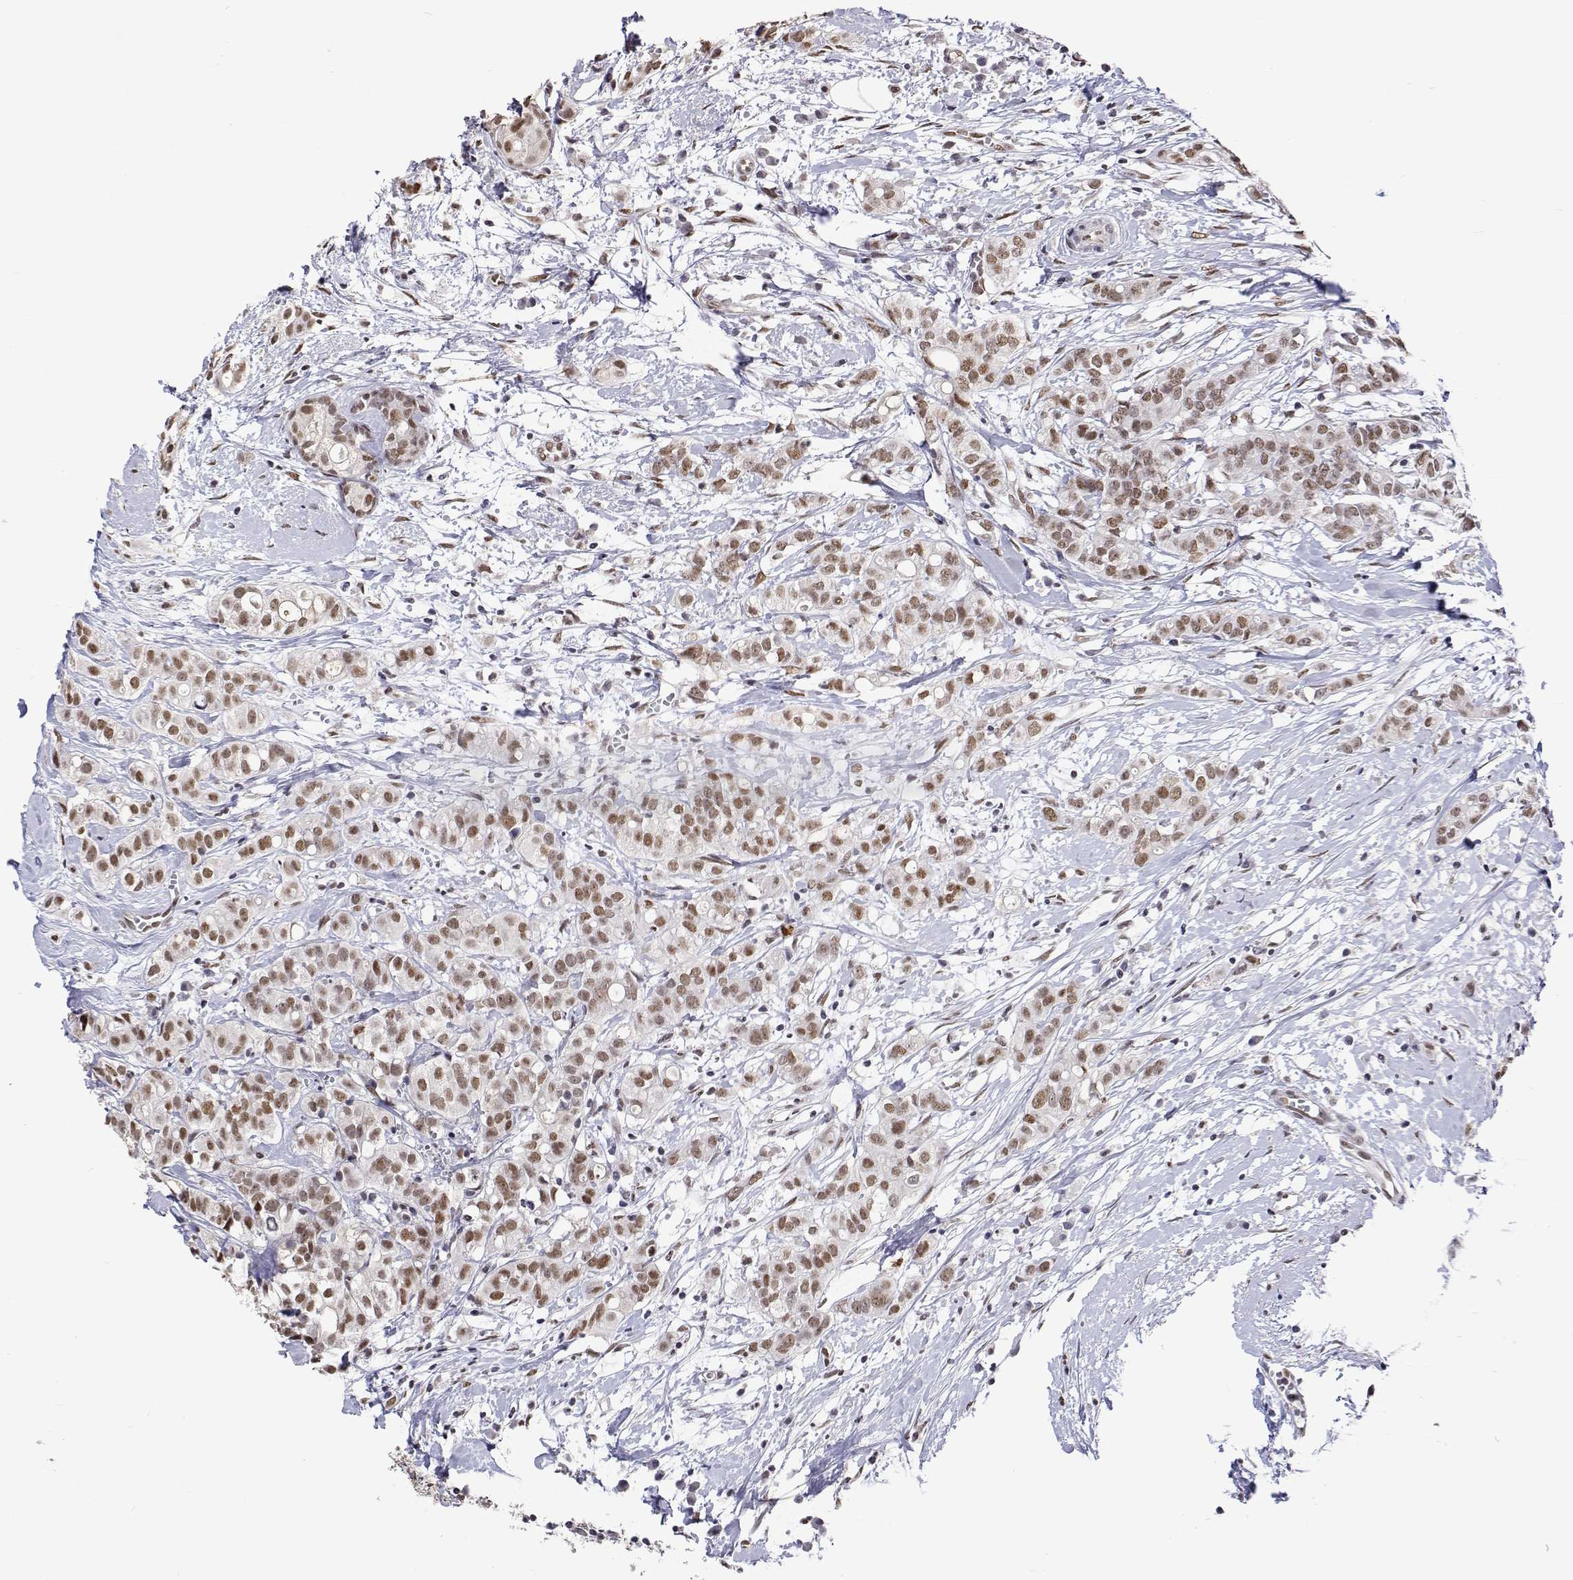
{"staining": {"intensity": "moderate", "quantity": ">75%", "location": "nuclear"}, "tissue": "breast cancer", "cell_type": "Tumor cells", "image_type": "cancer", "snomed": [{"axis": "morphology", "description": "Duct carcinoma"}, {"axis": "topography", "description": "Breast"}], "caption": "Tumor cells reveal medium levels of moderate nuclear expression in approximately >75% of cells in breast cancer (intraductal carcinoma).", "gene": "HNRNPA0", "patient": {"sex": "female", "age": 40}}